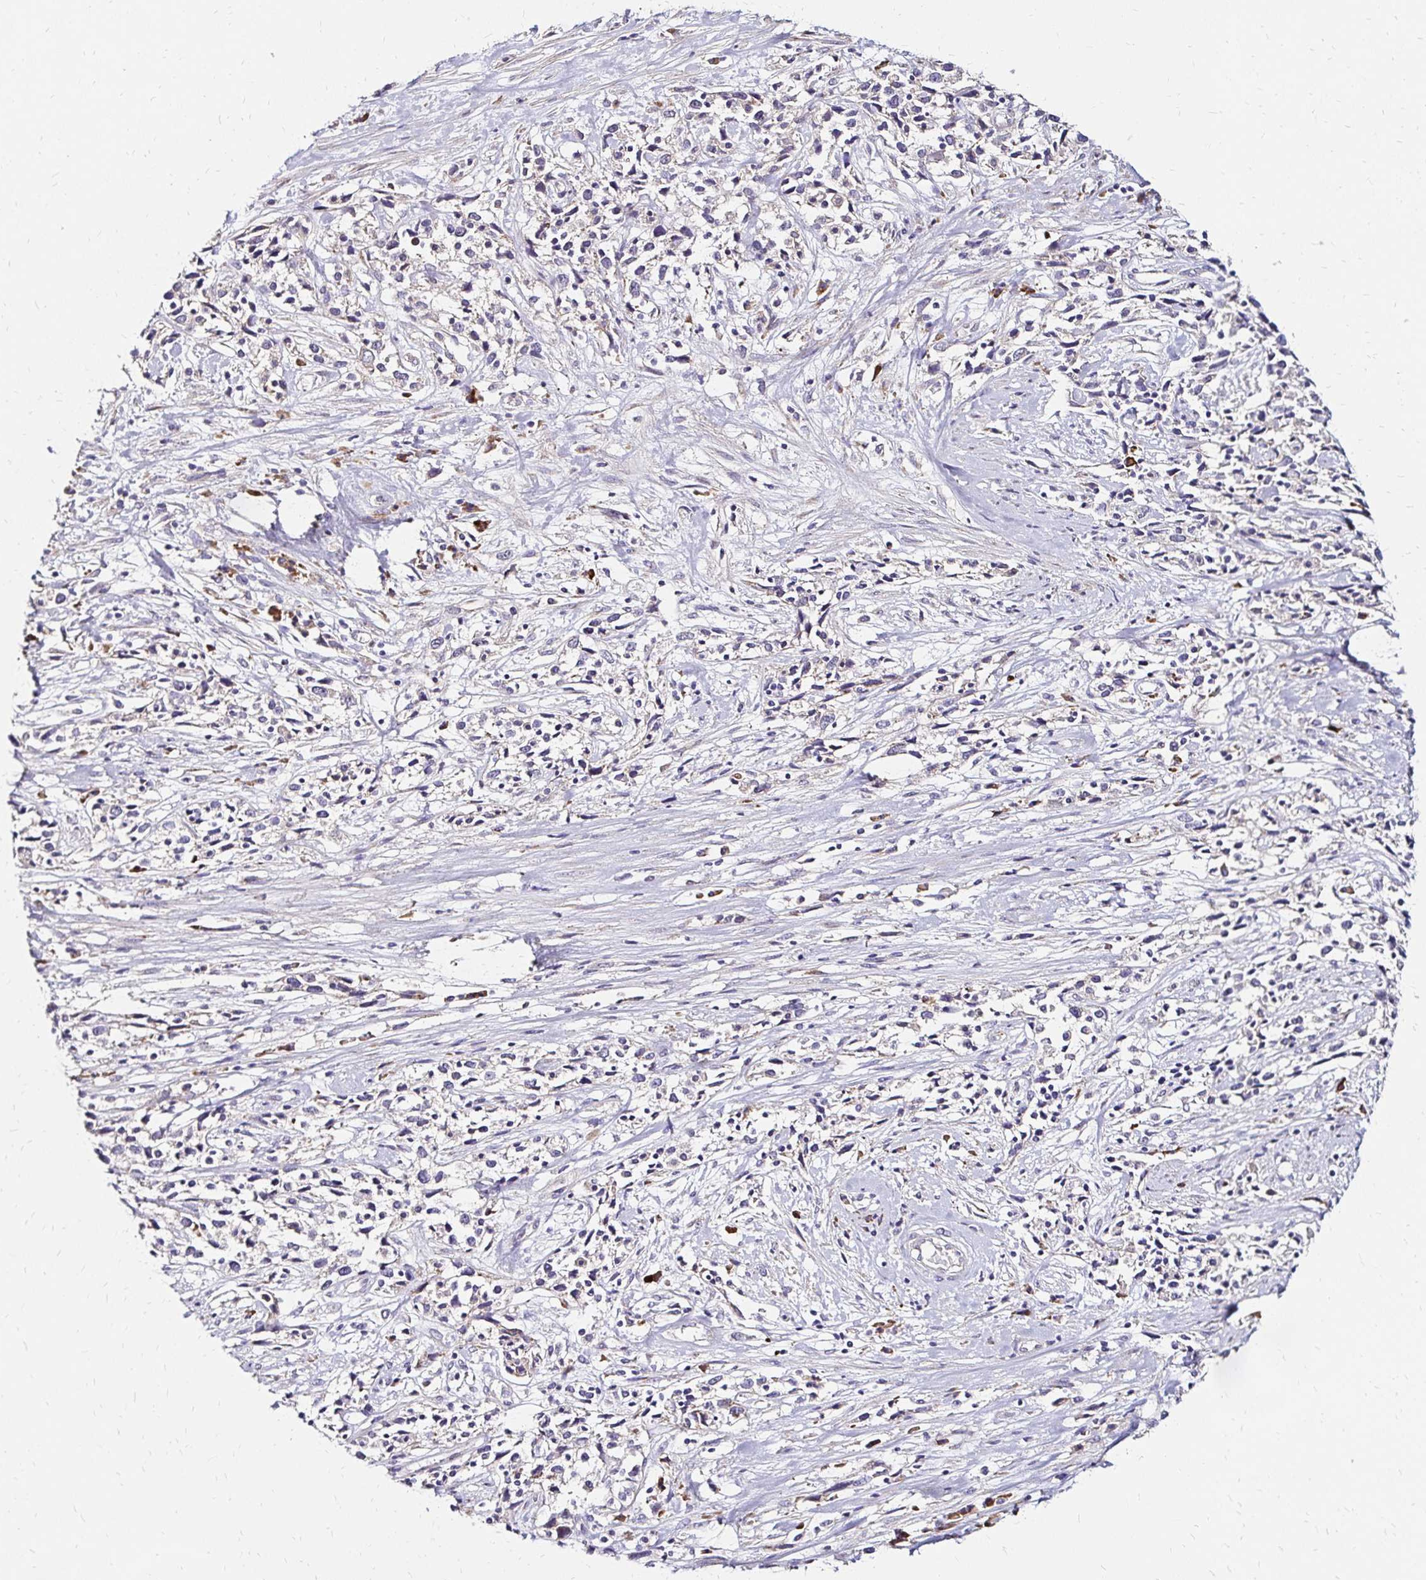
{"staining": {"intensity": "negative", "quantity": "none", "location": "none"}, "tissue": "cervical cancer", "cell_type": "Tumor cells", "image_type": "cancer", "snomed": [{"axis": "morphology", "description": "Adenocarcinoma, NOS"}, {"axis": "topography", "description": "Cervix"}], "caption": "The image shows no significant expression in tumor cells of cervical cancer.", "gene": "PRIMA1", "patient": {"sex": "female", "age": 40}}